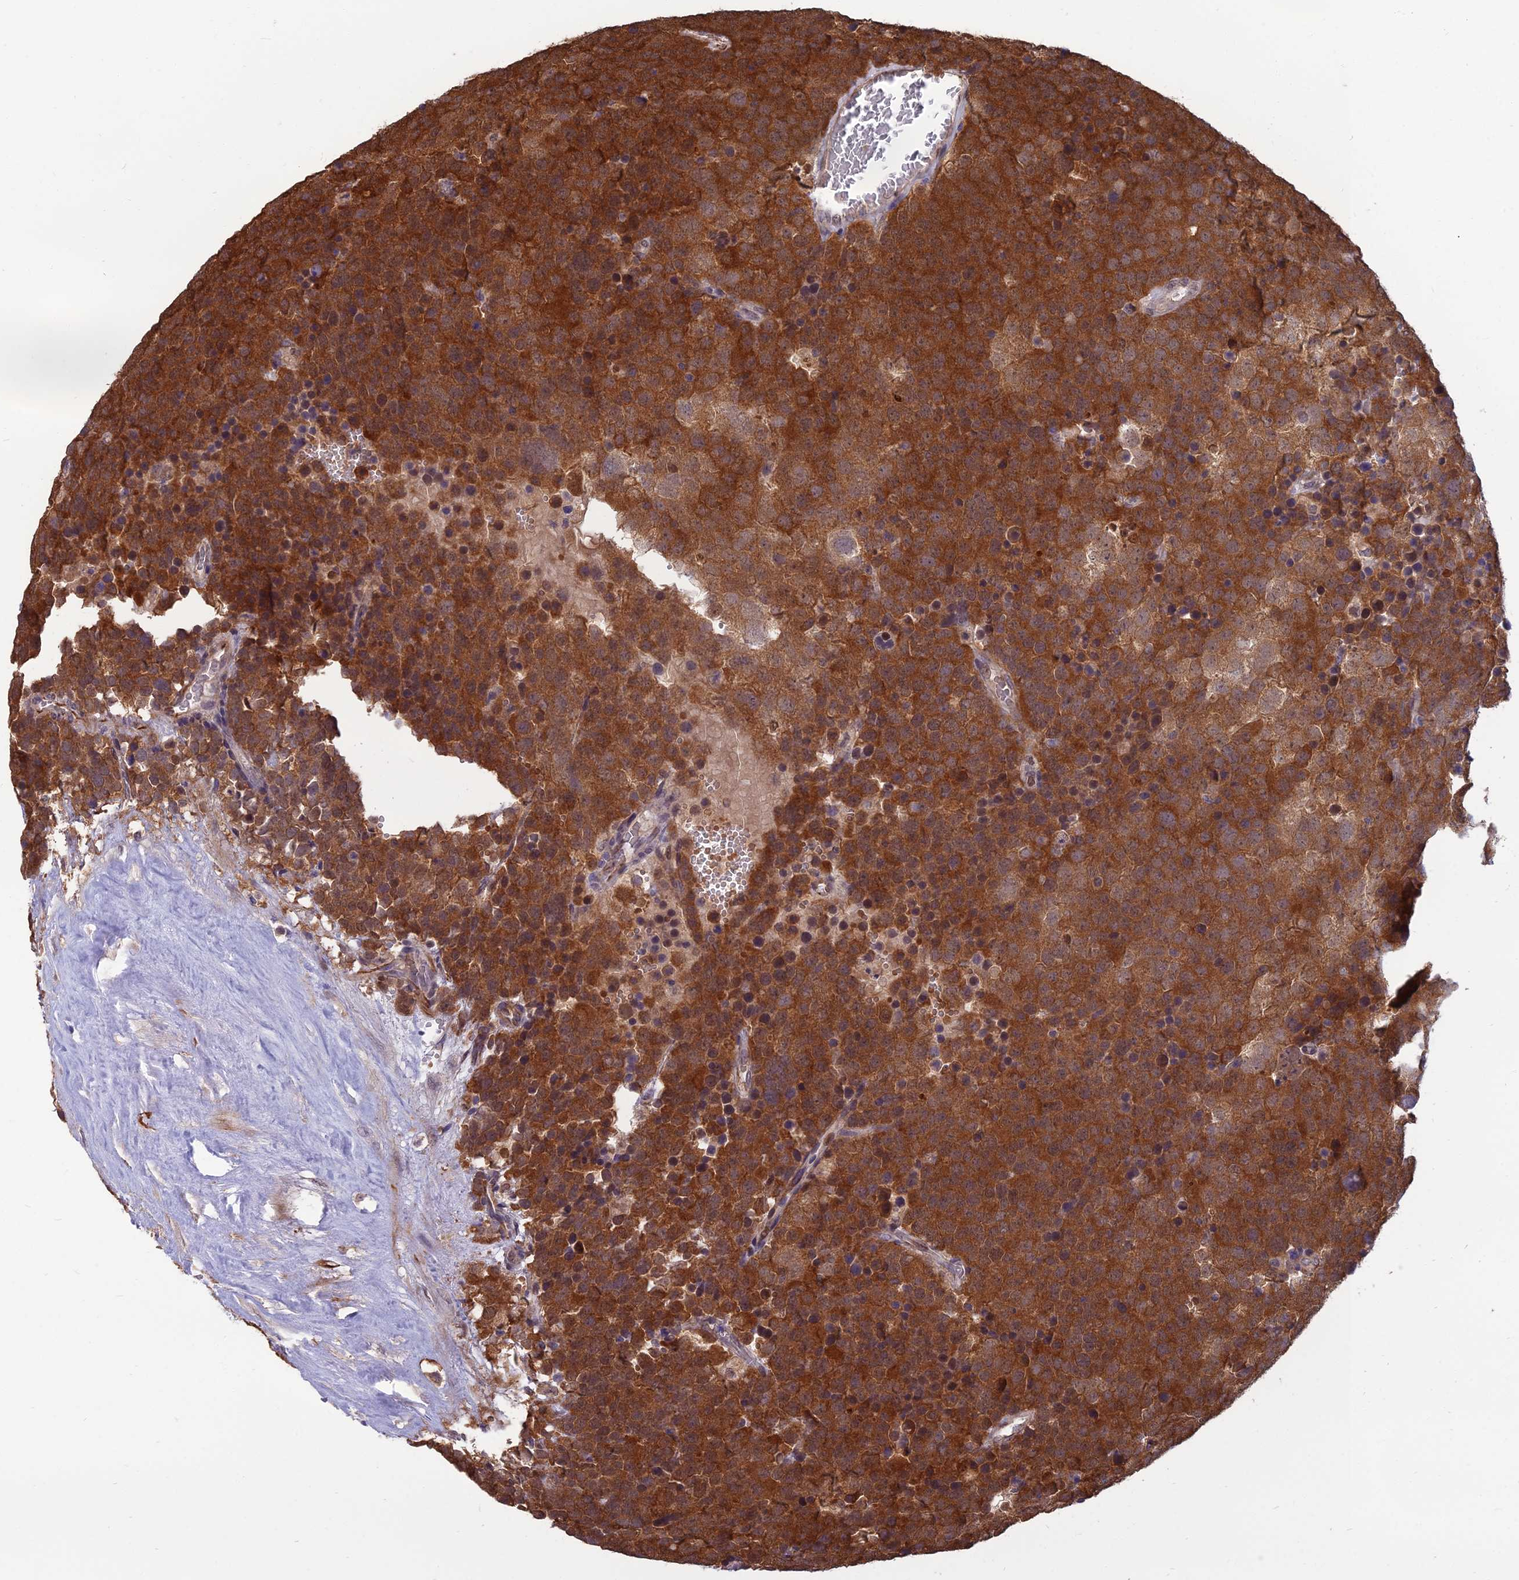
{"staining": {"intensity": "strong", "quantity": ">75%", "location": "cytoplasmic/membranous"}, "tissue": "testis cancer", "cell_type": "Tumor cells", "image_type": "cancer", "snomed": [{"axis": "morphology", "description": "Seminoma, NOS"}, {"axis": "topography", "description": "Testis"}], "caption": "High-power microscopy captured an immunohistochemistry (IHC) image of testis seminoma, revealing strong cytoplasmic/membranous staining in about >75% of tumor cells. (DAB = brown stain, brightfield microscopy at high magnification).", "gene": "NR4A3", "patient": {"sex": "male", "age": 71}}